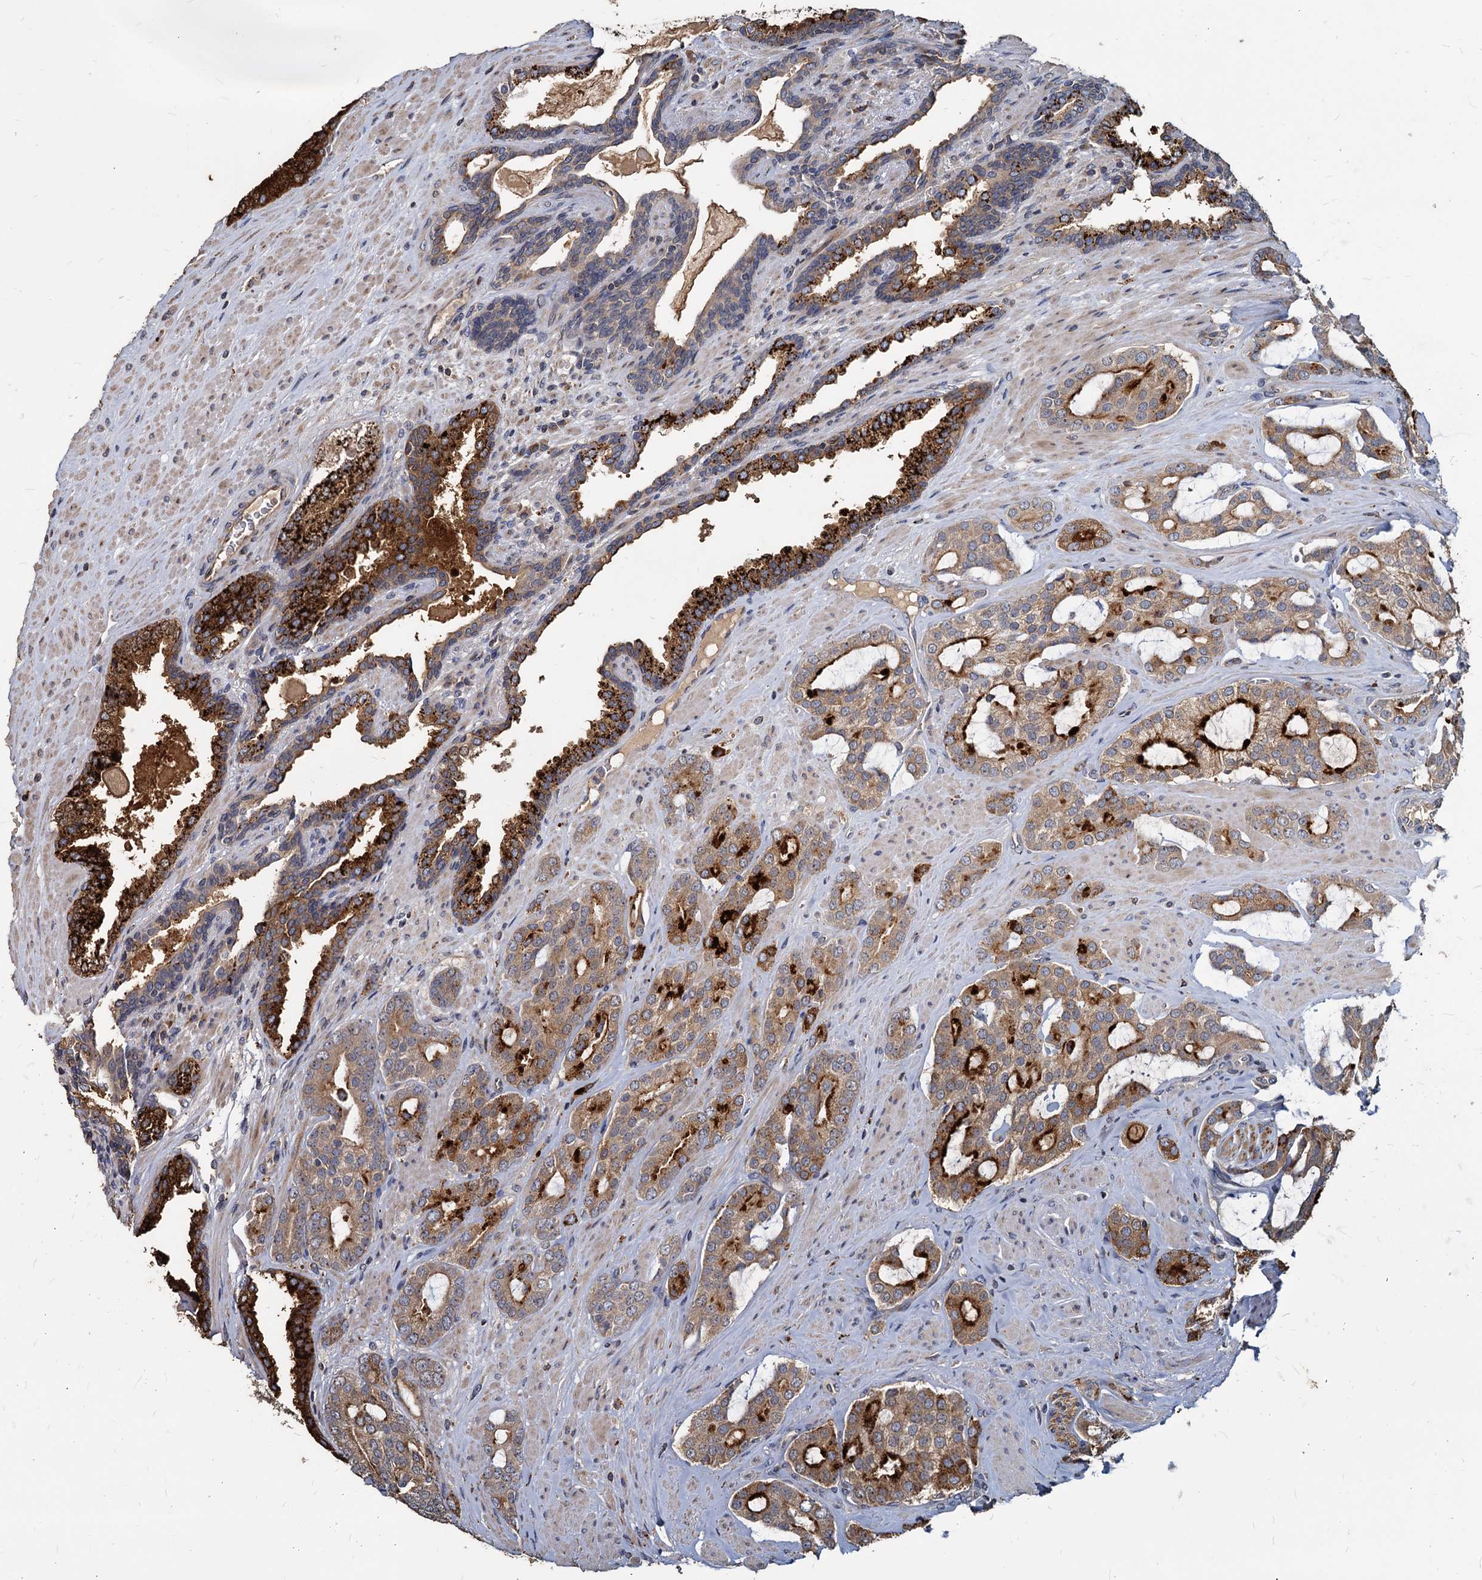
{"staining": {"intensity": "strong", "quantity": "25%-75%", "location": "cytoplasmic/membranous"}, "tissue": "prostate cancer", "cell_type": "Tumor cells", "image_type": "cancer", "snomed": [{"axis": "morphology", "description": "Adenocarcinoma, High grade"}, {"axis": "topography", "description": "Prostate"}], "caption": "Adenocarcinoma (high-grade) (prostate) stained with a brown dye demonstrates strong cytoplasmic/membranous positive positivity in approximately 25%-75% of tumor cells.", "gene": "DEPDC4", "patient": {"sex": "male", "age": 63}}